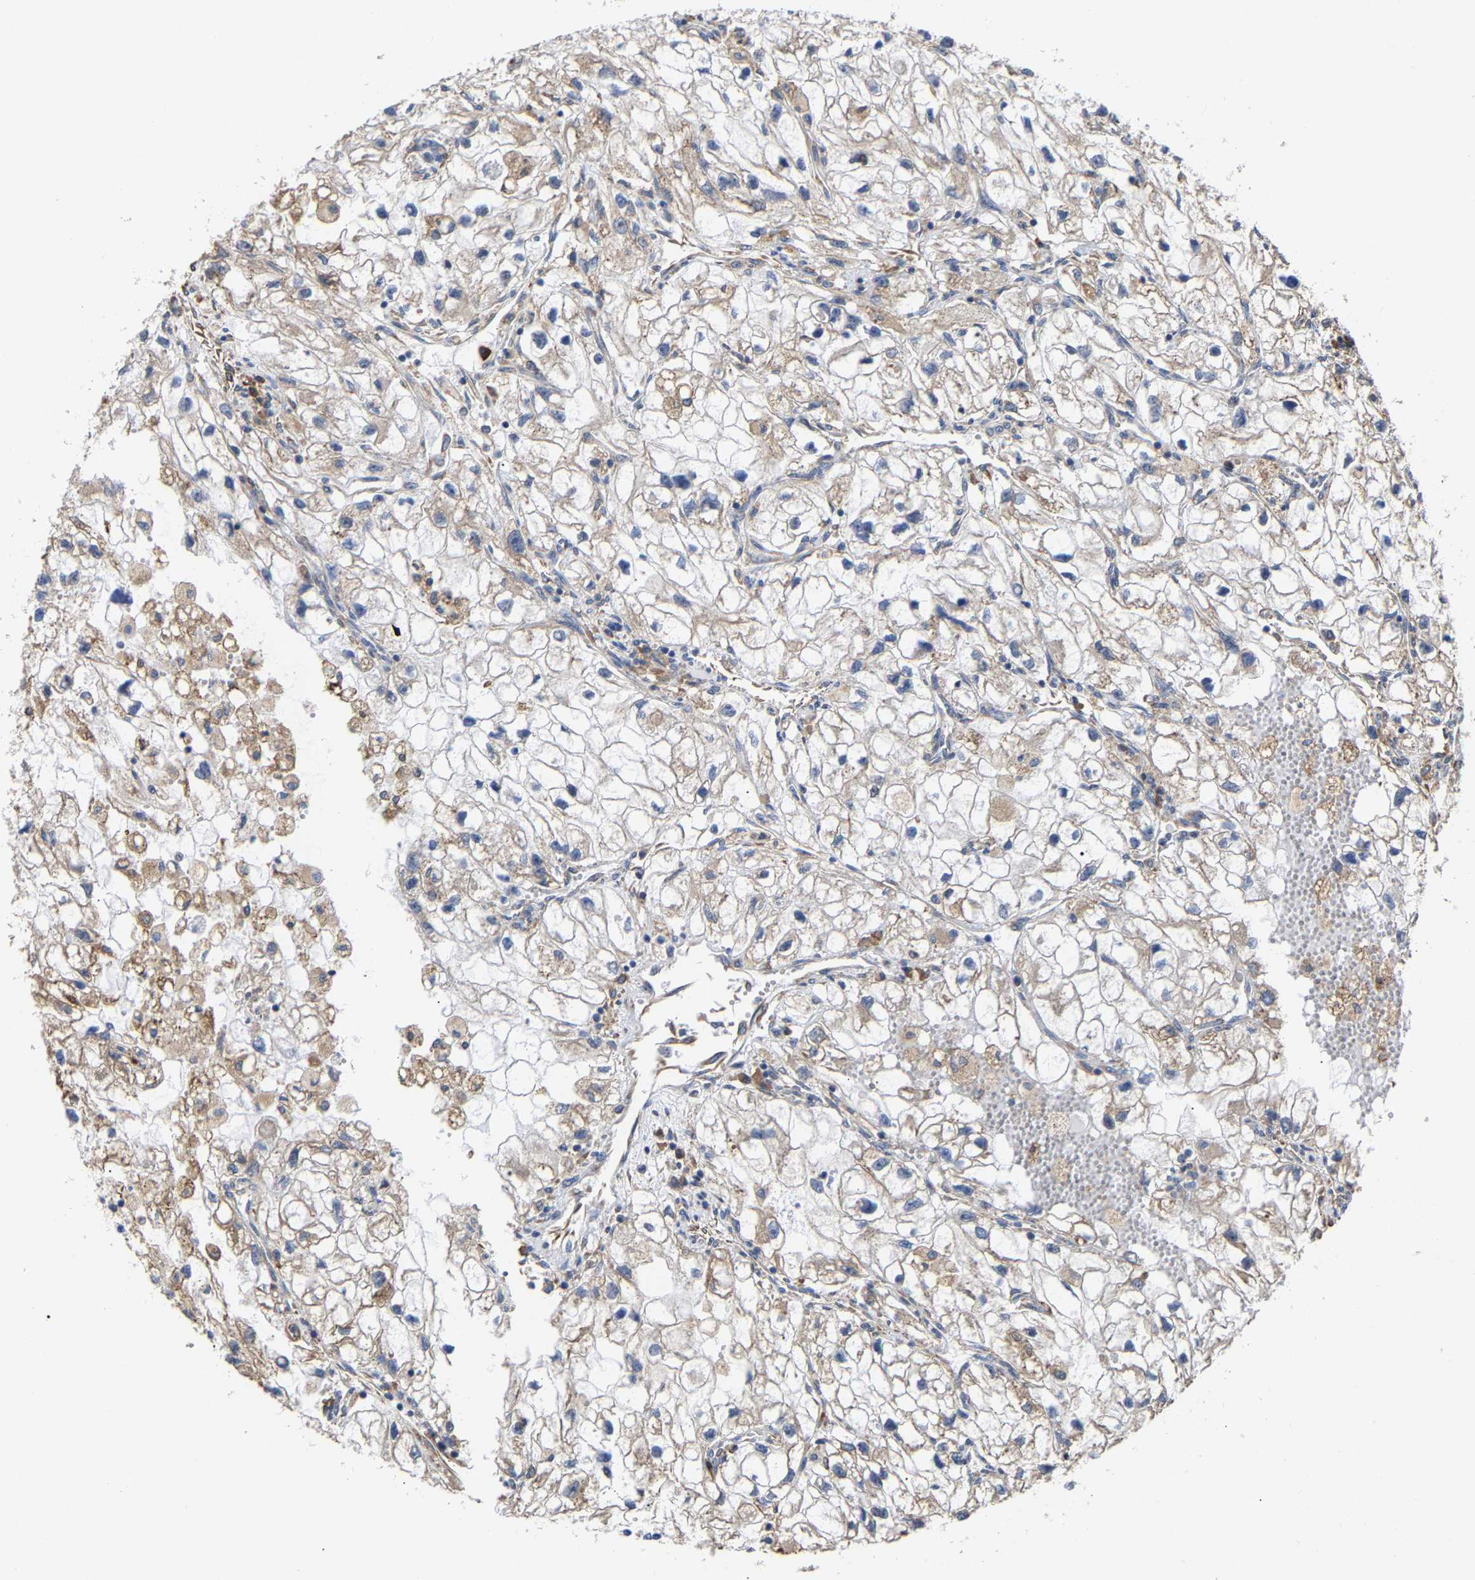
{"staining": {"intensity": "negative", "quantity": "none", "location": "none"}, "tissue": "renal cancer", "cell_type": "Tumor cells", "image_type": "cancer", "snomed": [{"axis": "morphology", "description": "Adenocarcinoma, NOS"}, {"axis": "topography", "description": "Kidney"}], "caption": "A histopathology image of human renal cancer is negative for staining in tumor cells.", "gene": "ARAP1", "patient": {"sex": "female", "age": 70}}